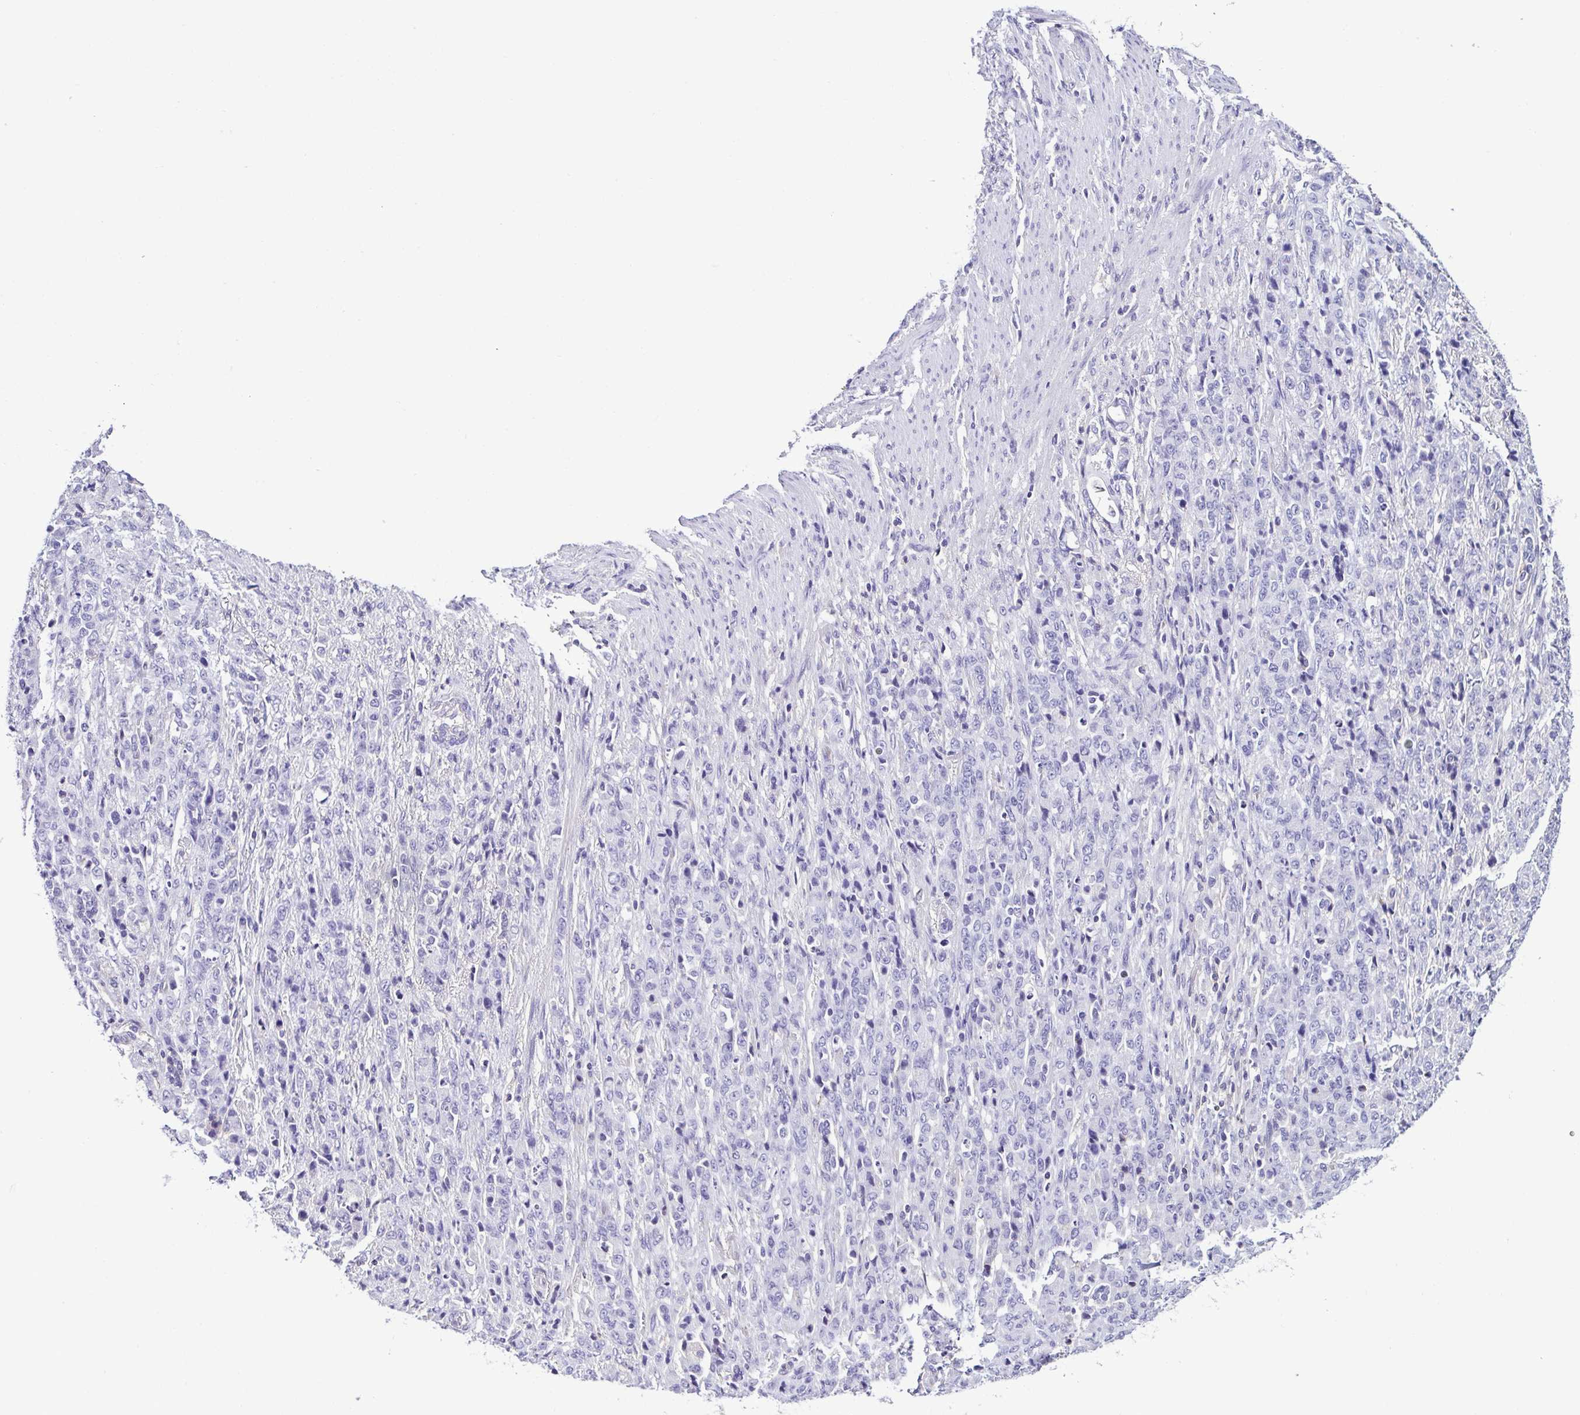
{"staining": {"intensity": "negative", "quantity": "none", "location": "none"}, "tissue": "stomach cancer", "cell_type": "Tumor cells", "image_type": "cancer", "snomed": [{"axis": "morphology", "description": "Adenocarcinoma, NOS"}, {"axis": "topography", "description": "Stomach"}], "caption": "Adenocarcinoma (stomach) stained for a protein using IHC displays no staining tumor cells.", "gene": "TNNT2", "patient": {"sex": "female", "age": 79}}